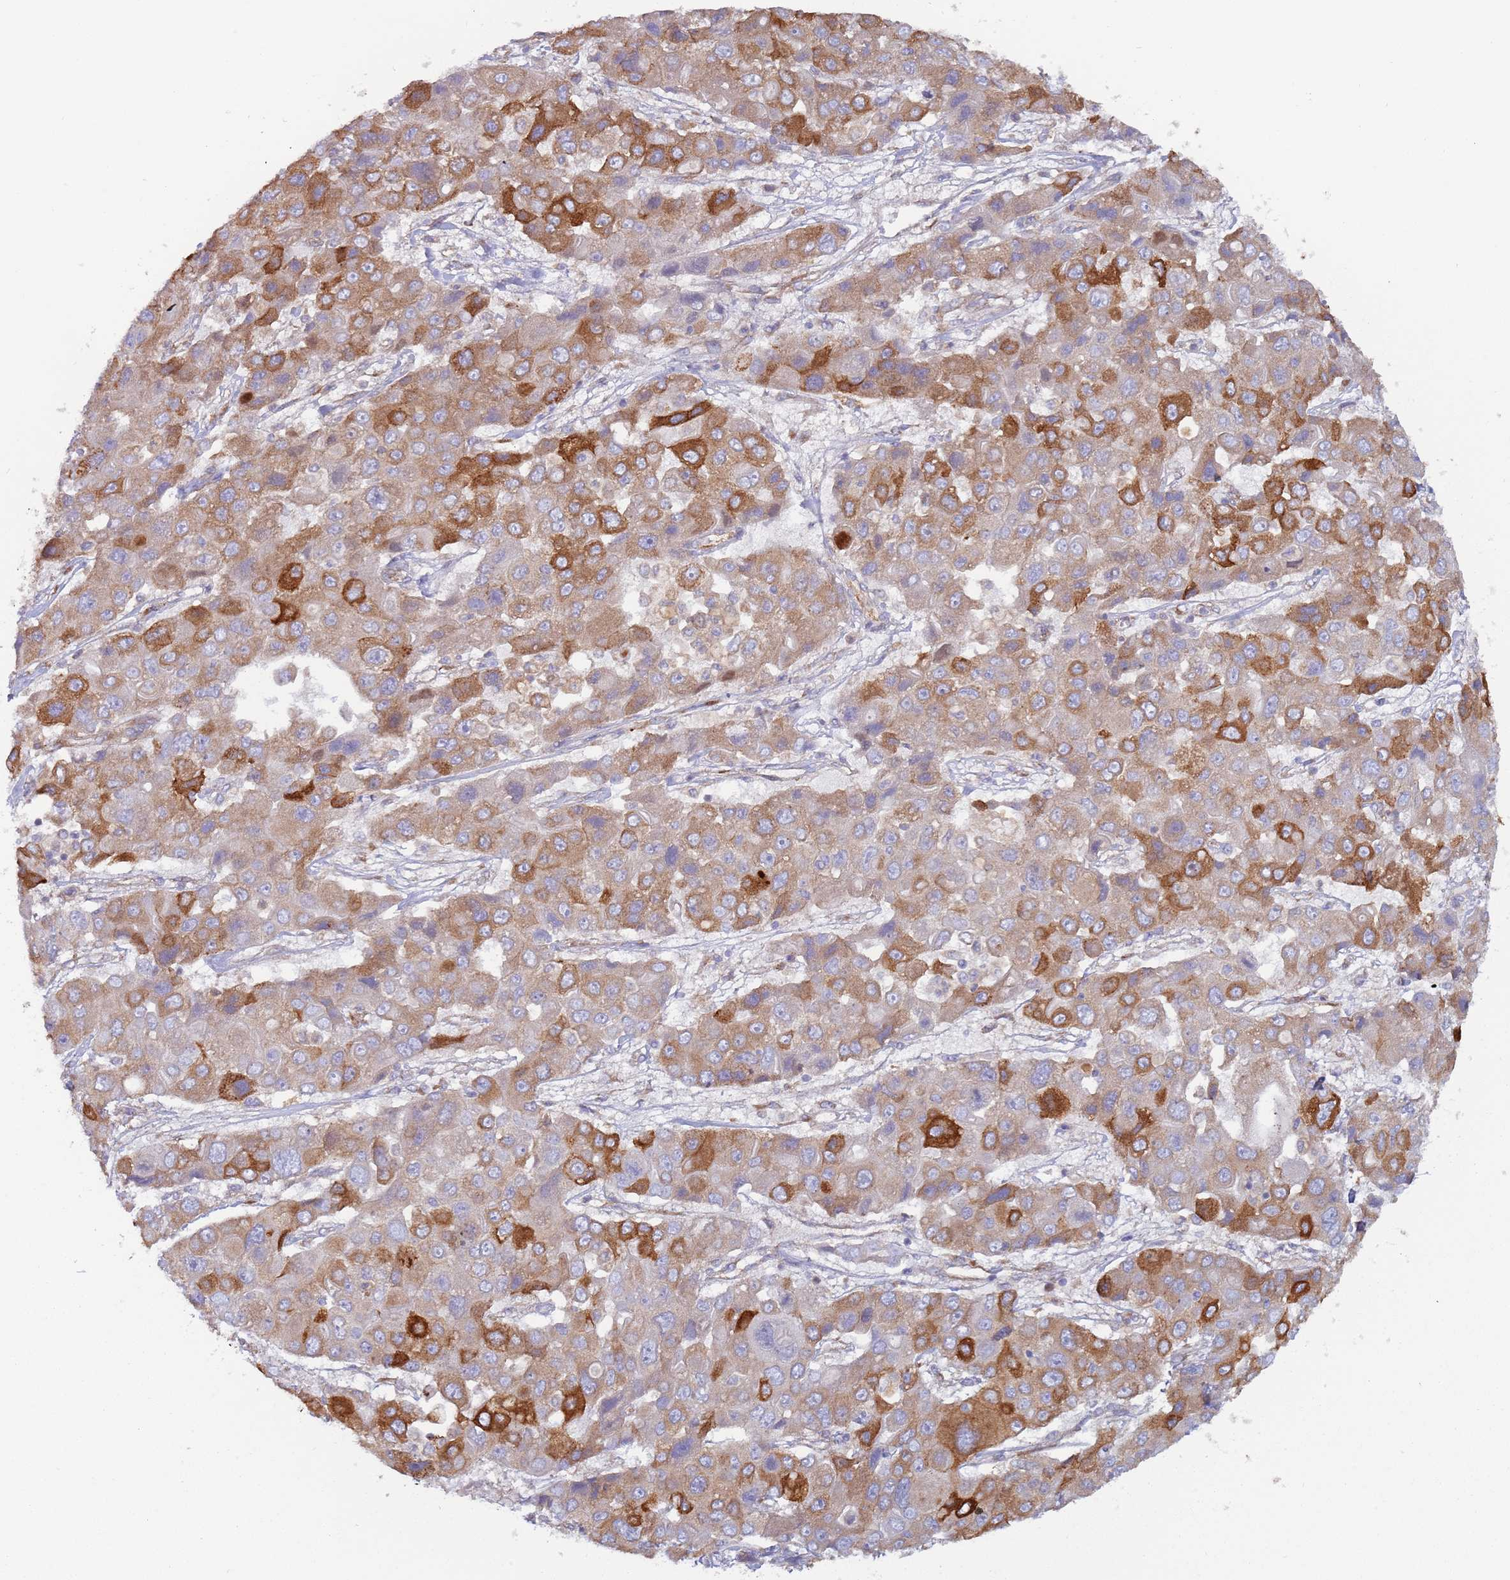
{"staining": {"intensity": "strong", "quantity": "<25%", "location": "cytoplasmic/membranous"}, "tissue": "liver cancer", "cell_type": "Tumor cells", "image_type": "cancer", "snomed": [{"axis": "morphology", "description": "Cholangiocarcinoma"}, {"axis": "topography", "description": "Liver"}], "caption": "This histopathology image exhibits immunohistochemistry staining of cholangiocarcinoma (liver), with medium strong cytoplasmic/membranous staining in about <25% of tumor cells.", "gene": "ZNF844", "patient": {"sex": "male", "age": 67}}